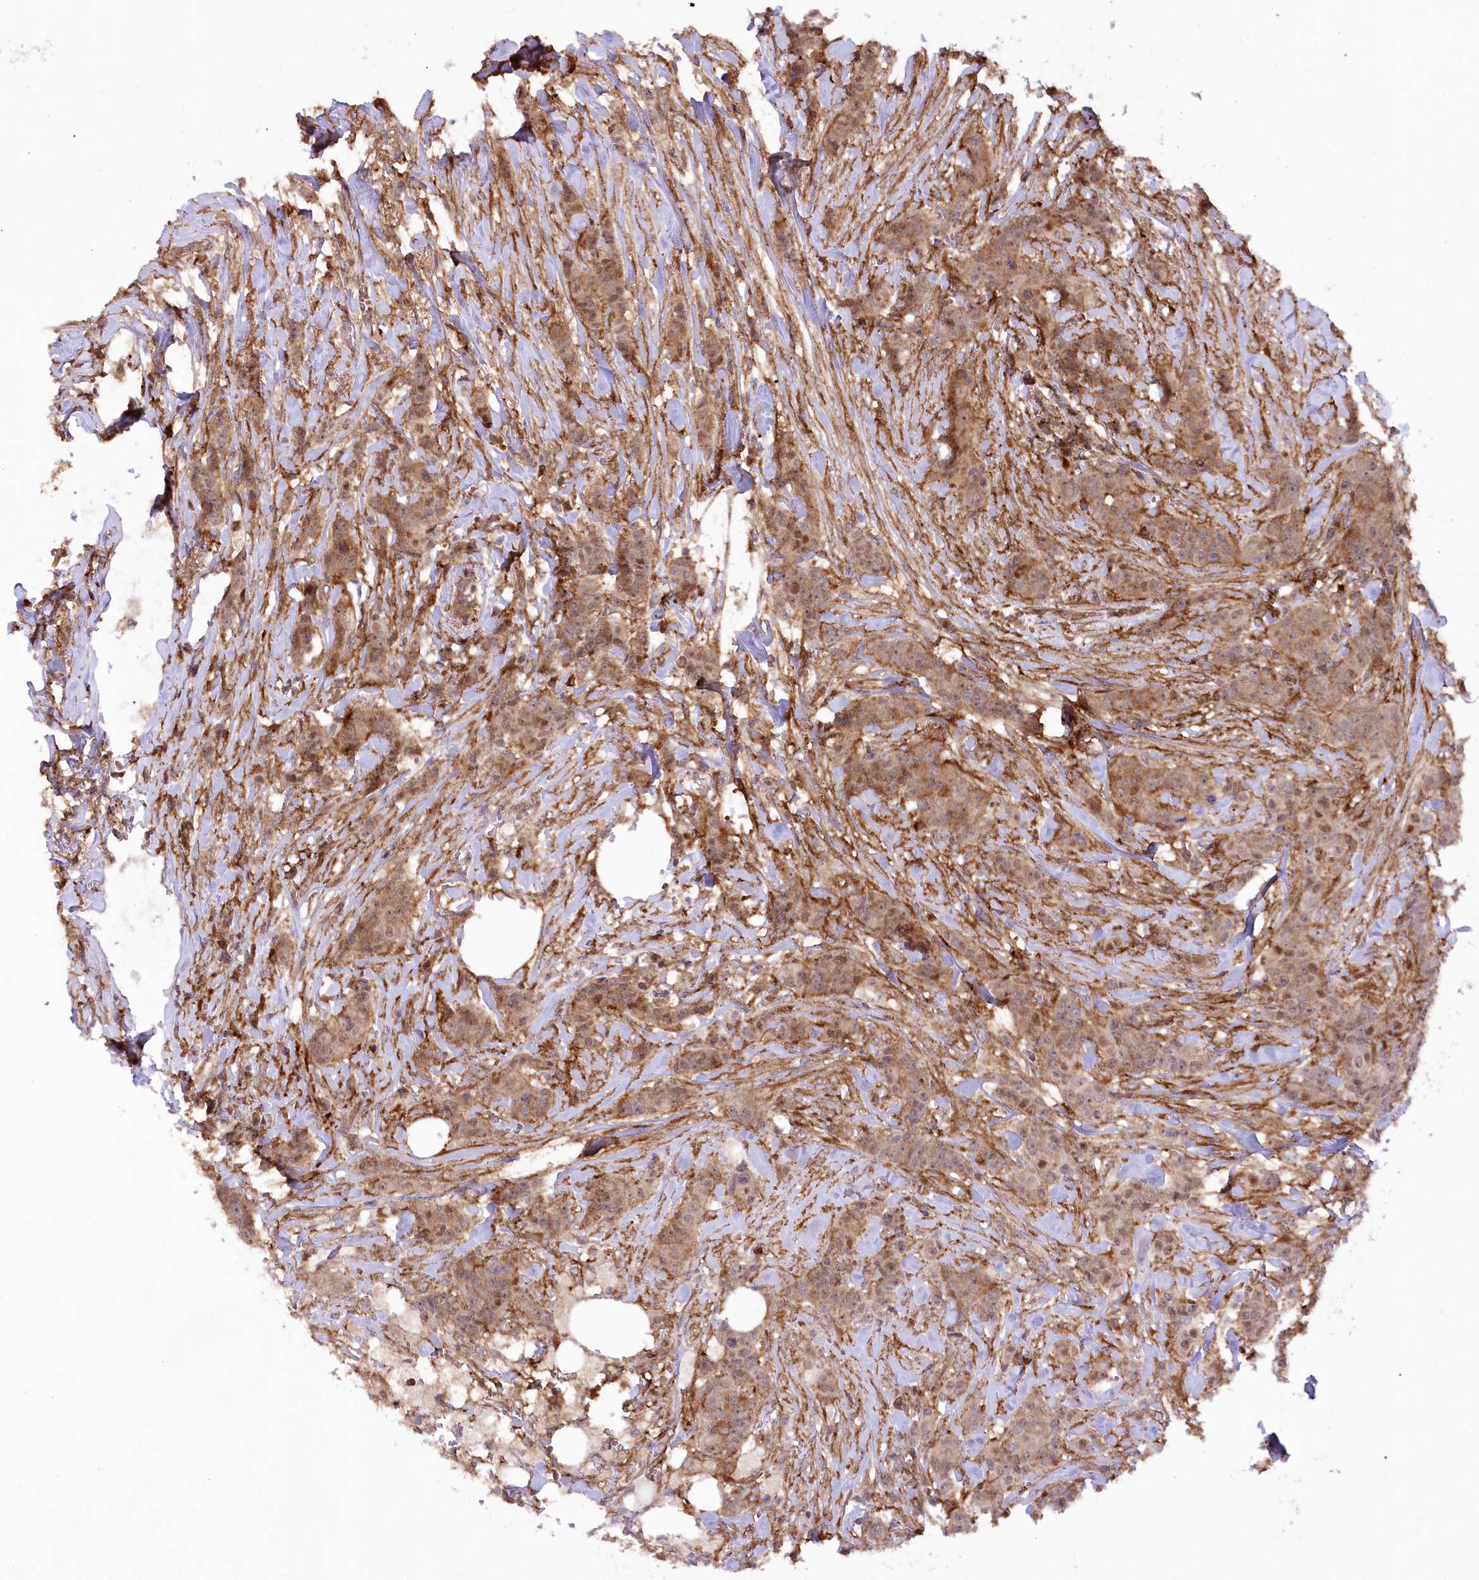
{"staining": {"intensity": "moderate", "quantity": ">75%", "location": "cytoplasmic/membranous,nuclear"}, "tissue": "breast cancer", "cell_type": "Tumor cells", "image_type": "cancer", "snomed": [{"axis": "morphology", "description": "Duct carcinoma"}, {"axis": "topography", "description": "Breast"}], "caption": "Human breast cancer stained for a protein (brown) reveals moderate cytoplasmic/membranous and nuclear positive staining in approximately >75% of tumor cells.", "gene": "CCDC91", "patient": {"sex": "female", "age": 40}}